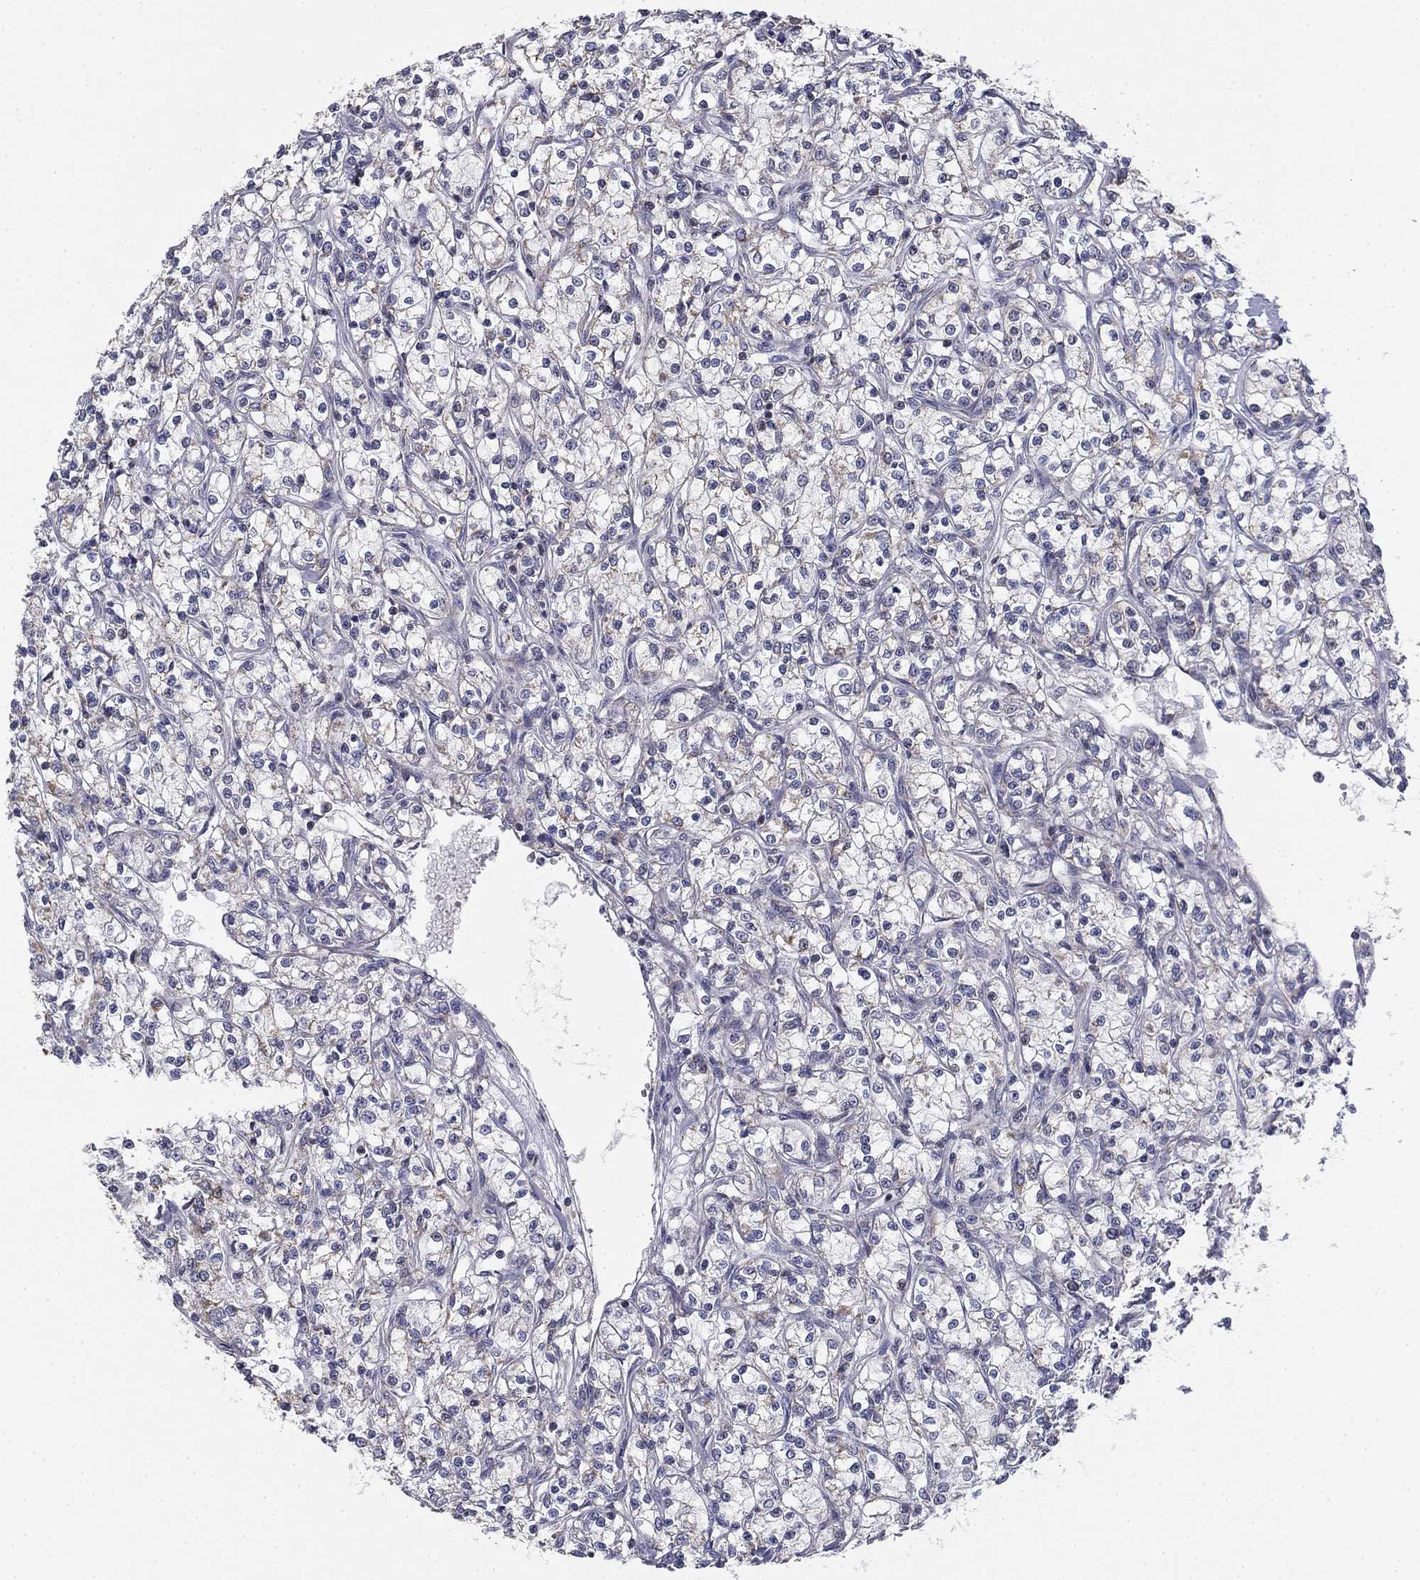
{"staining": {"intensity": "negative", "quantity": "none", "location": "none"}, "tissue": "renal cancer", "cell_type": "Tumor cells", "image_type": "cancer", "snomed": [{"axis": "morphology", "description": "Adenocarcinoma, NOS"}, {"axis": "topography", "description": "Kidney"}], "caption": "Immunohistochemistry image of neoplastic tissue: human adenocarcinoma (renal) stained with DAB demonstrates no significant protein expression in tumor cells.", "gene": "SLC2A9", "patient": {"sex": "female", "age": 59}}